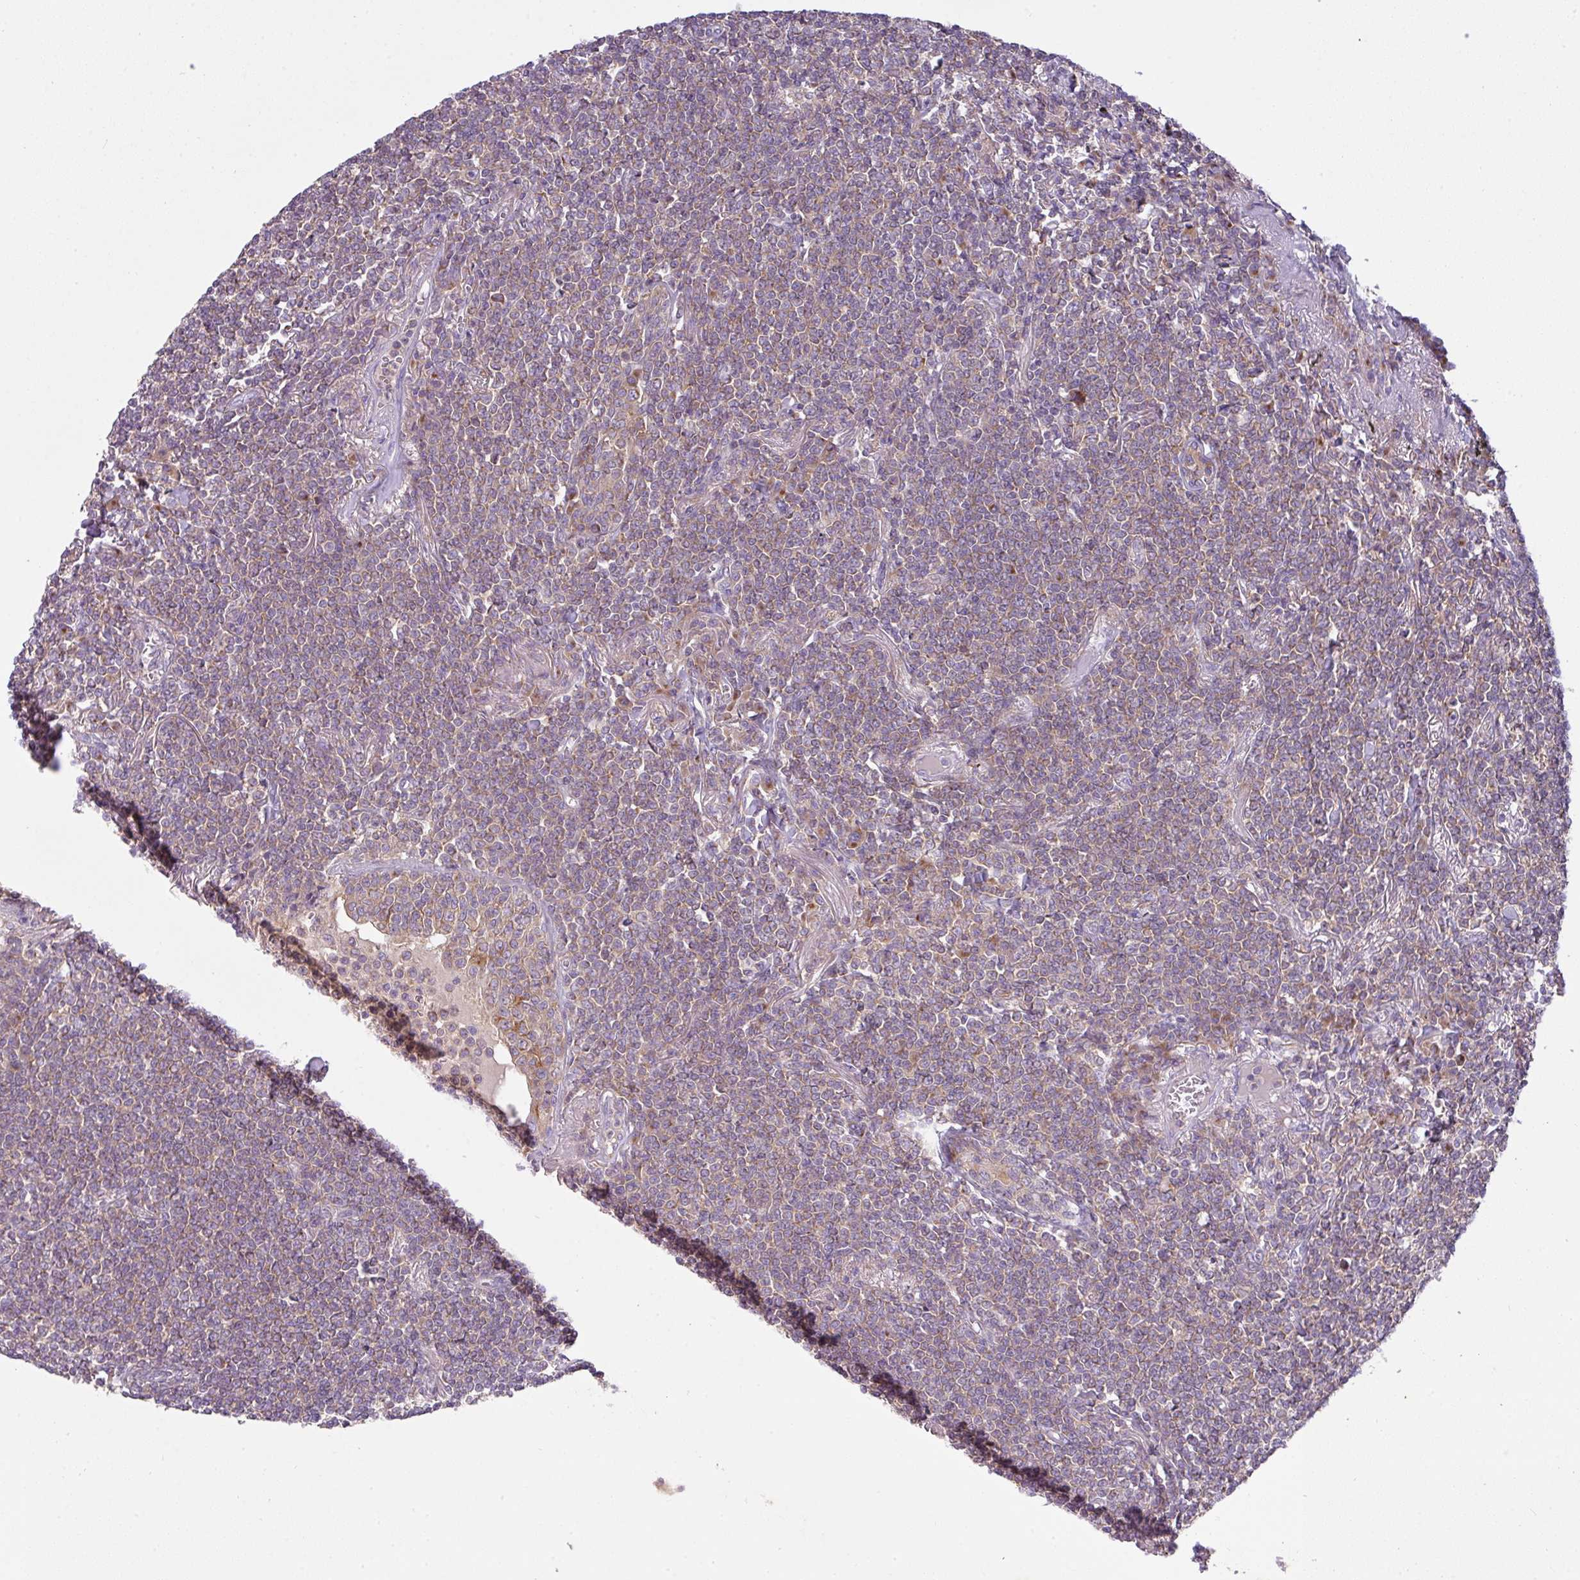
{"staining": {"intensity": "weak", "quantity": ">75%", "location": "cytoplasmic/membranous"}, "tissue": "lymphoma", "cell_type": "Tumor cells", "image_type": "cancer", "snomed": [{"axis": "morphology", "description": "Malignant lymphoma, non-Hodgkin's type, Low grade"}, {"axis": "topography", "description": "Lung"}], "caption": "DAB immunohistochemical staining of human low-grade malignant lymphoma, non-Hodgkin's type shows weak cytoplasmic/membranous protein positivity in approximately >75% of tumor cells. Using DAB (brown) and hematoxylin (blue) stains, captured at high magnification using brightfield microscopy.", "gene": "VTI1A", "patient": {"sex": "female", "age": 71}}